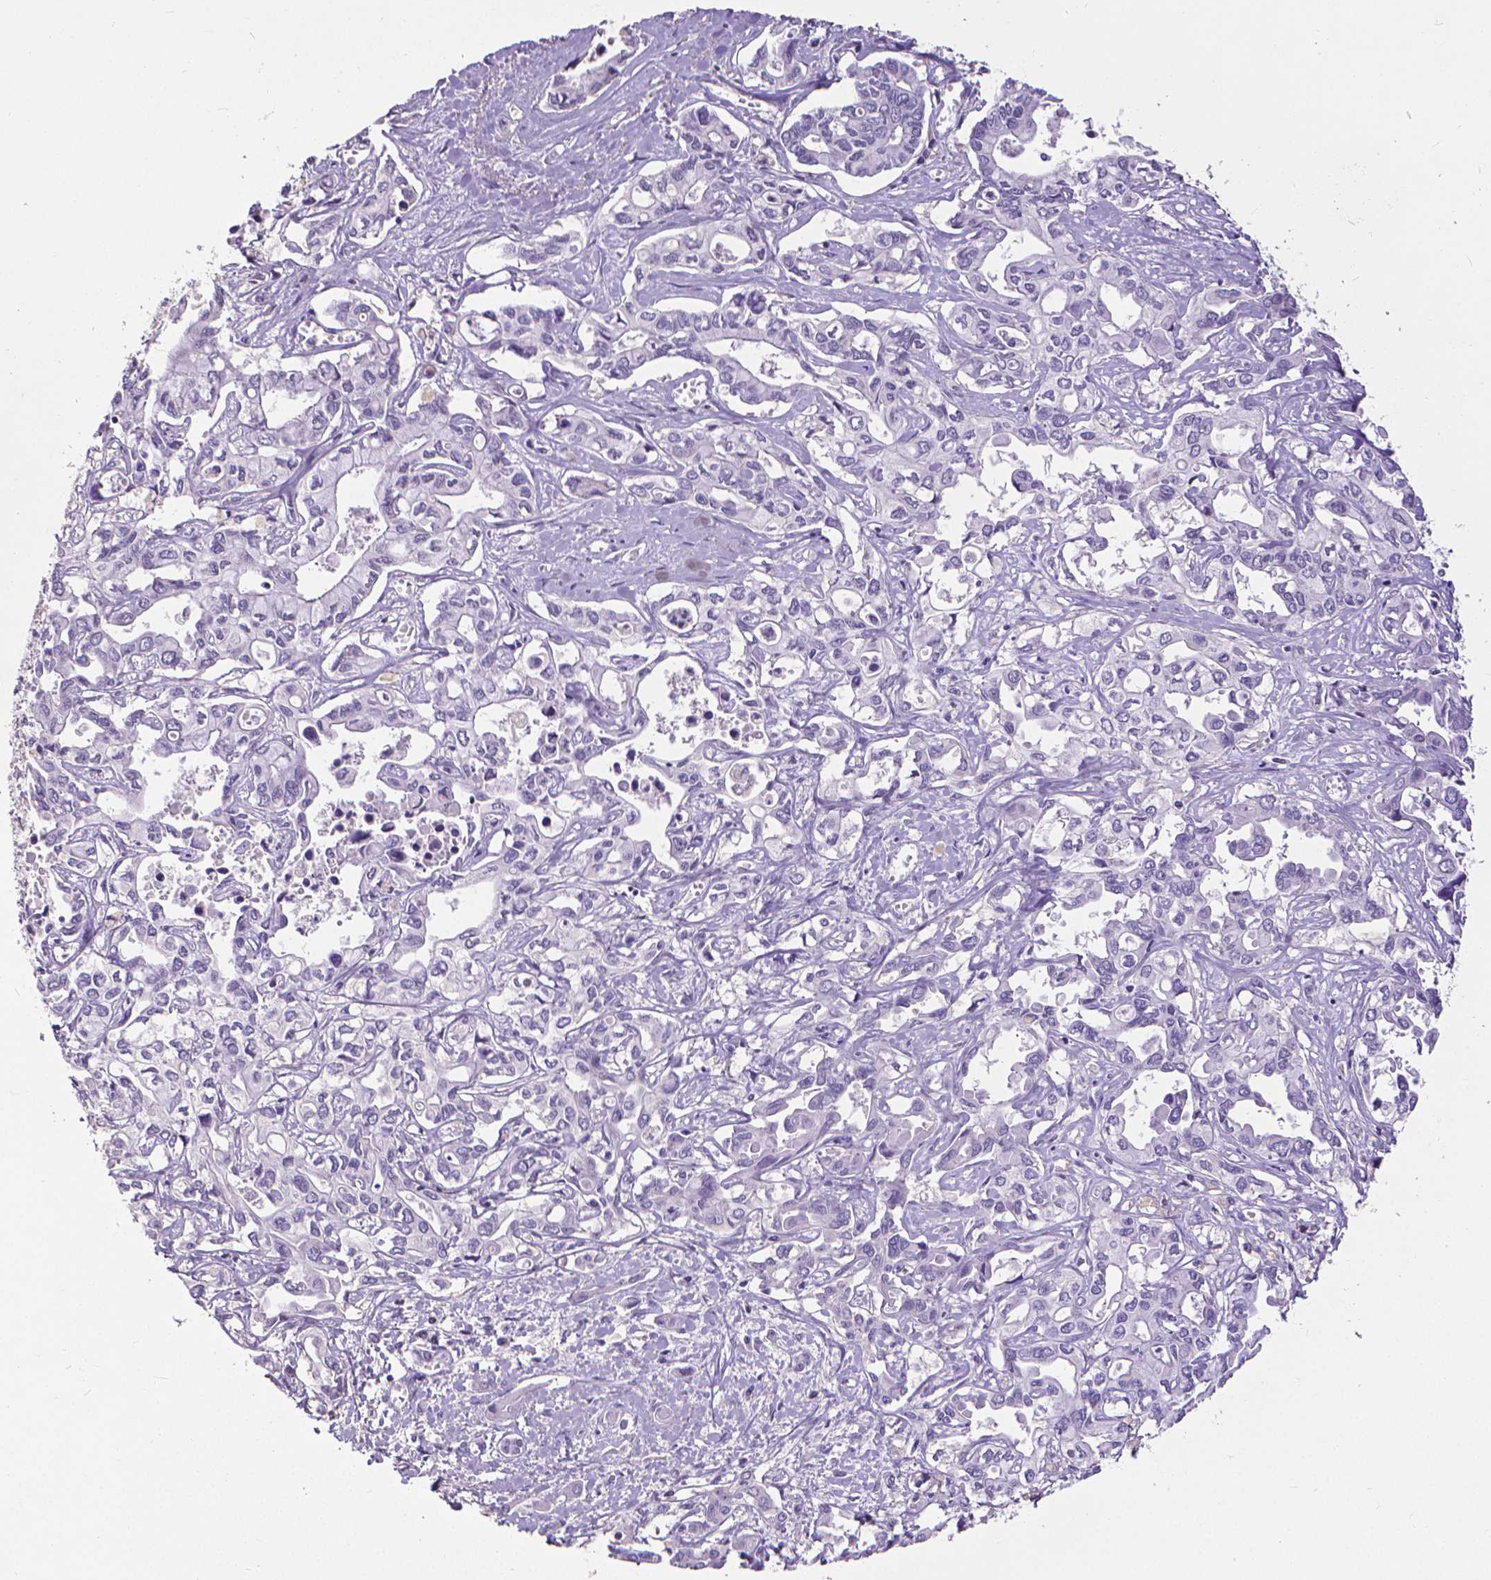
{"staining": {"intensity": "negative", "quantity": "none", "location": "none"}, "tissue": "liver cancer", "cell_type": "Tumor cells", "image_type": "cancer", "snomed": [{"axis": "morphology", "description": "Cholangiocarcinoma"}, {"axis": "topography", "description": "Liver"}], "caption": "This image is of liver cancer (cholangiocarcinoma) stained with IHC to label a protein in brown with the nuclei are counter-stained blue. There is no positivity in tumor cells.", "gene": "CD4", "patient": {"sex": "female", "age": 64}}